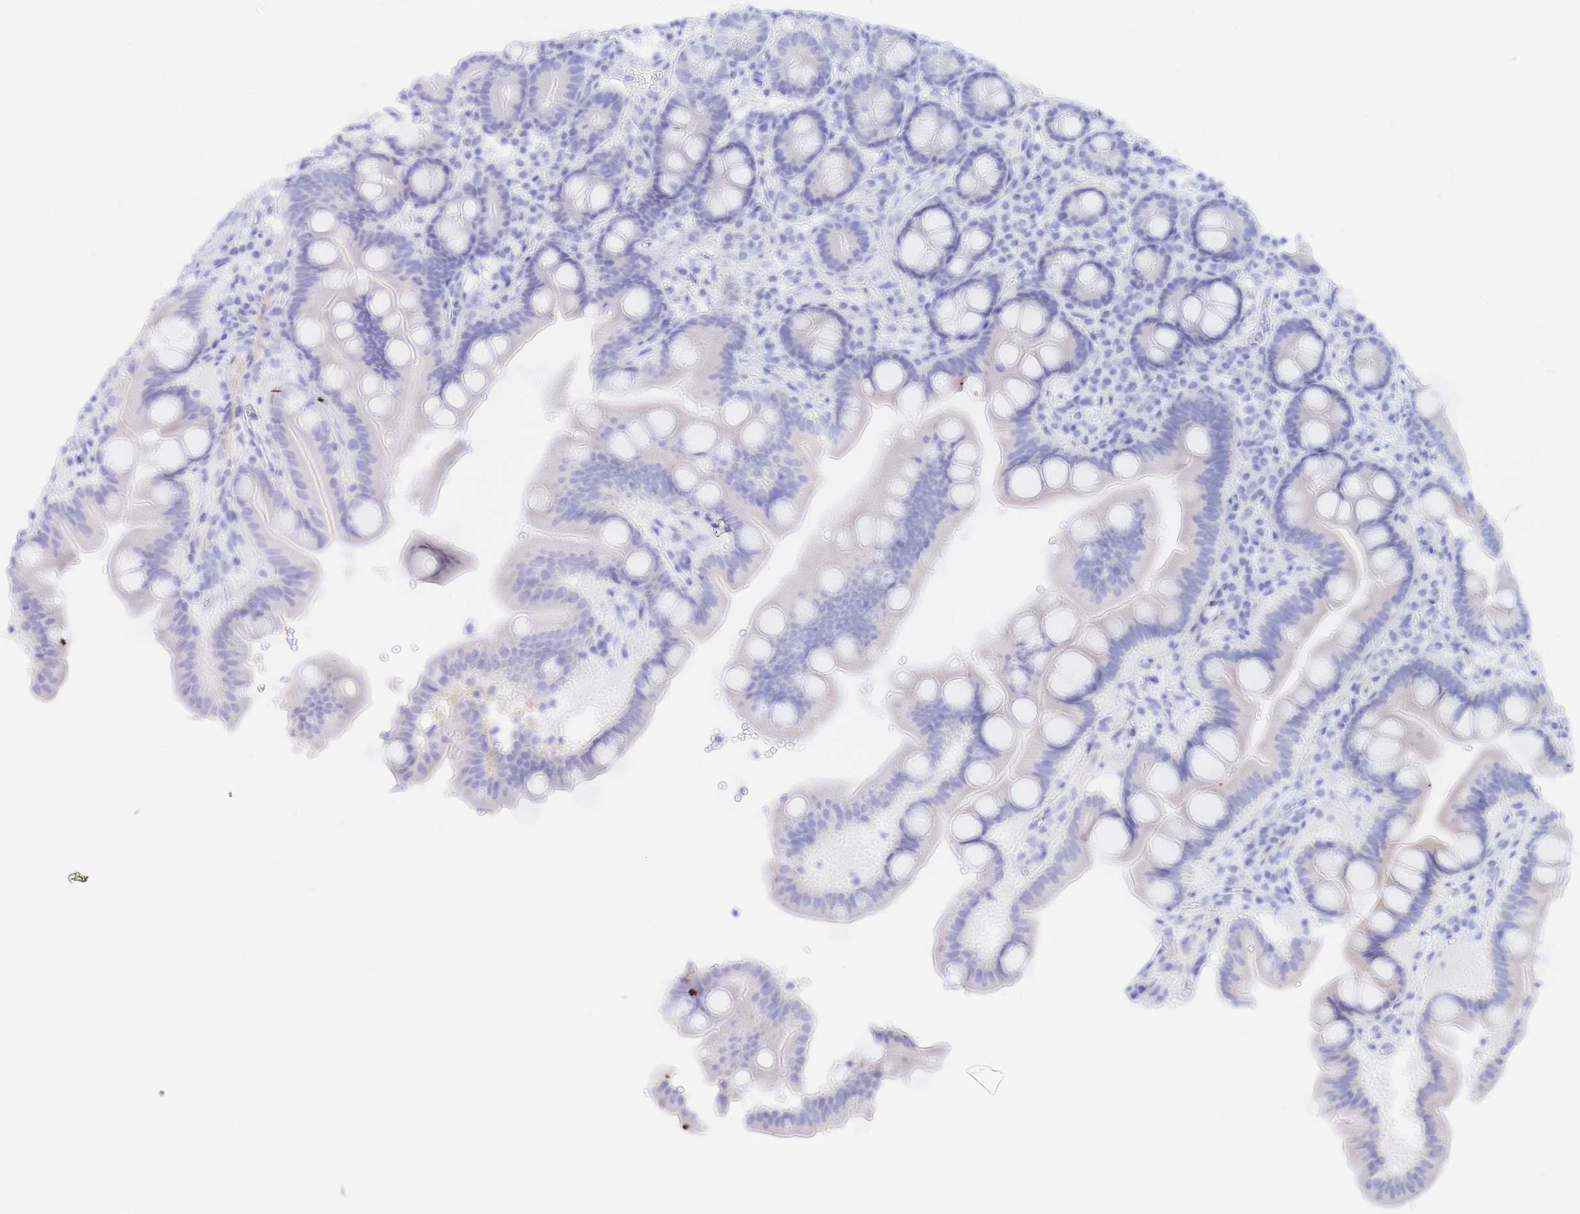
{"staining": {"intensity": "negative", "quantity": "none", "location": "none"}, "tissue": "duodenum", "cell_type": "Glandular cells", "image_type": "normal", "snomed": [{"axis": "morphology", "description": "Normal tissue, NOS"}, {"axis": "topography", "description": "Duodenum"}], "caption": "Micrograph shows no significant protein staining in glandular cells of benign duodenum. (Stains: DAB IHC with hematoxylin counter stain, Microscopy: brightfield microscopy at high magnification).", "gene": "KCNH6", "patient": {"sex": "male", "age": 59}}